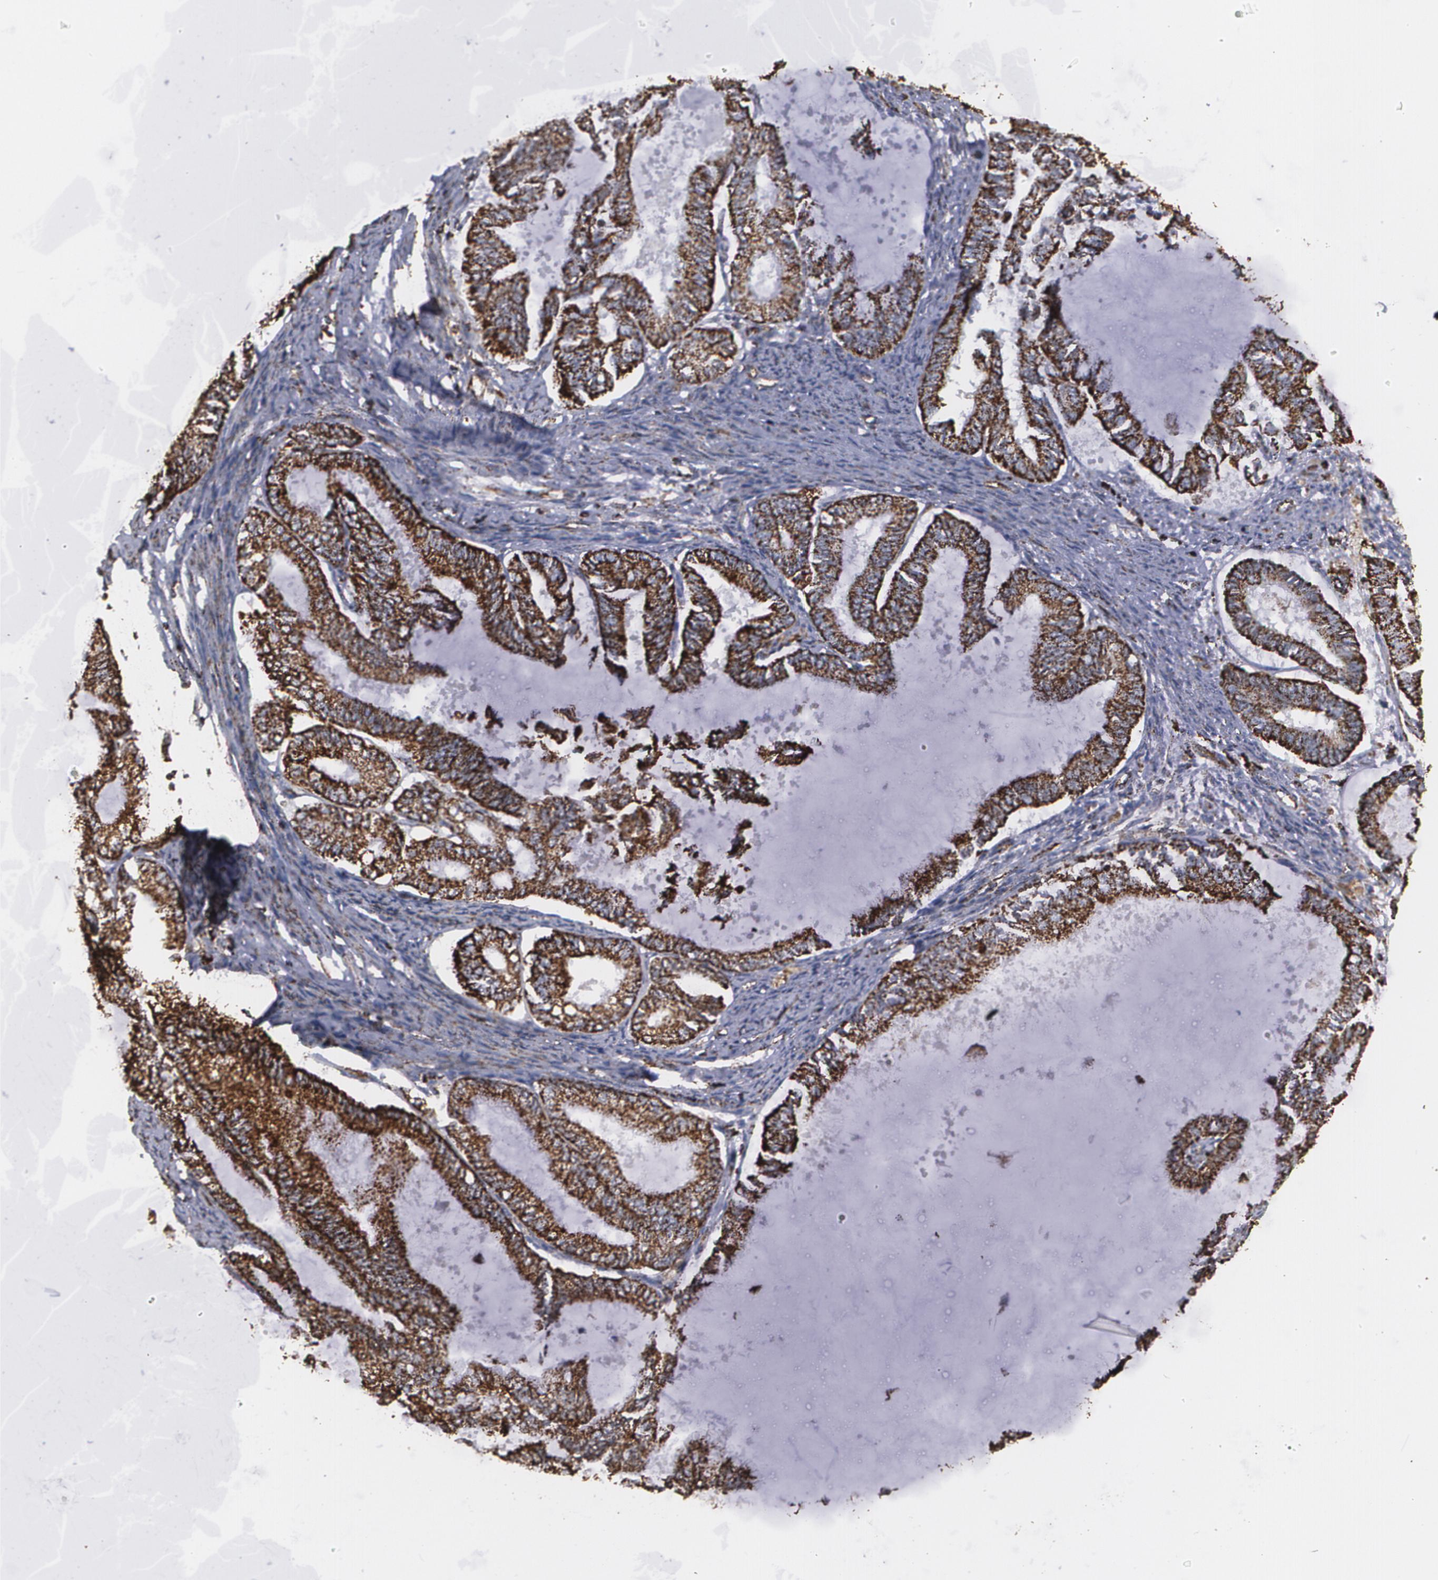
{"staining": {"intensity": "strong", "quantity": ">75%", "location": "cytoplasmic/membranous"}, "tissue": "endometrial cancer", "cell_type": "Tumor cells", "image_type": "cancer", "snomed": [{"axis": "morphology", "description": "Adenocarcinoma, NOS"}, {"axis": "topography", "description": "Endometrium"}], "caption": "Approximately >75% of tumor cells in endometrial cancer demonstrate strong cytoplasmic/membranous protein positivity as visualized by brown immunohistochemical staining.", "gene": "HSPD1", "patient": {"sex": "female", "age": 86}}